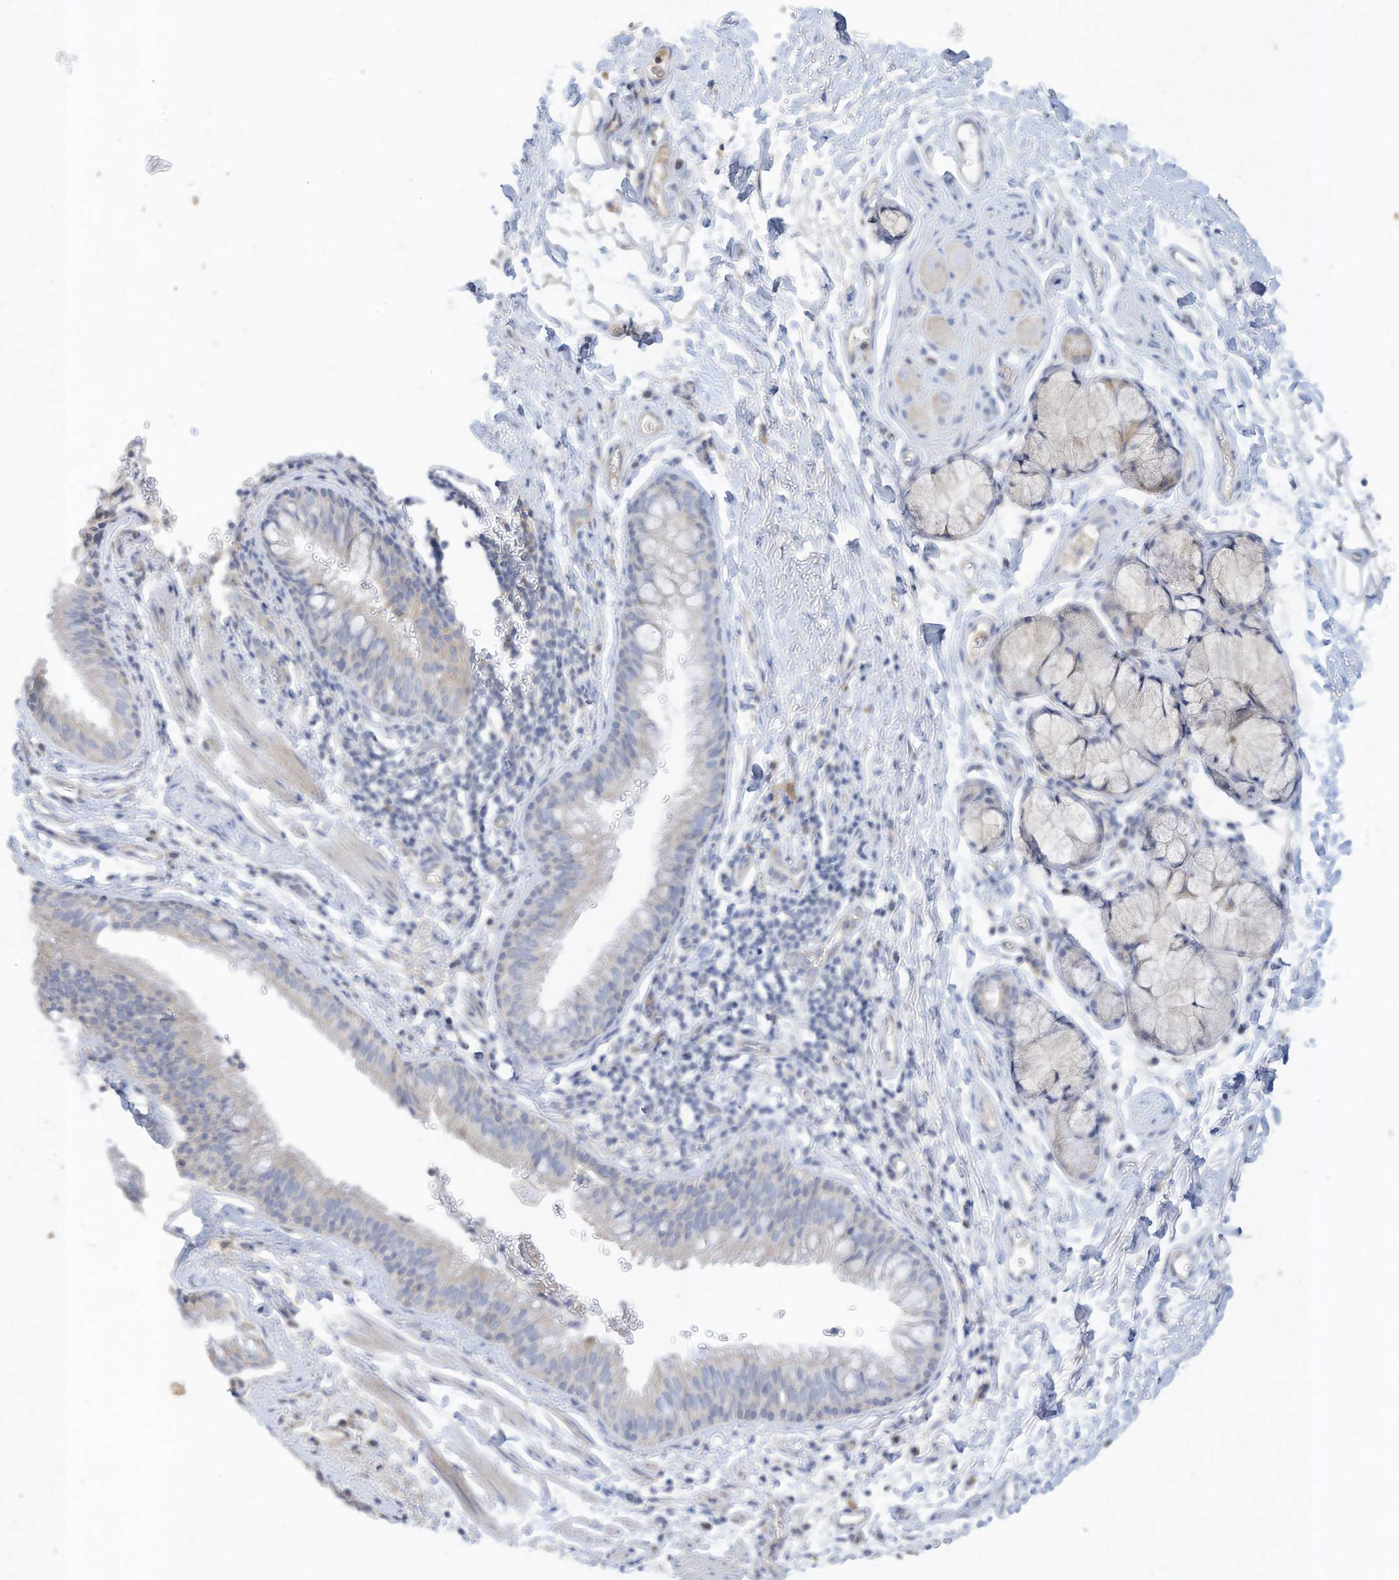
{"staining": {"intensity": "weak", "quantity": "<25%", "location": "cytoplasmic/membranous"}, "tissue": "bronchus", "cell_type": "Respiratory epithelial cells", "image_type": "normal", "snomed": [{"axis": "morphology", "description": "Normal tissue, NOS"}, {"axis": "topography", "description": "Cartilage tissue"}, {"axis": "topography", "description": "Bronchus"}], "caption": "Immunohistochemistry (IHC) photomicrograph of unremarkable bronchus: bronchus stained with DAB shows no significant protein expression in respiratory epithelial cells. (Brightfield microscopy of DAB IHC at high magnification).", "gene": "RASA2", "patient": {"sex": "female", "age": 36}}